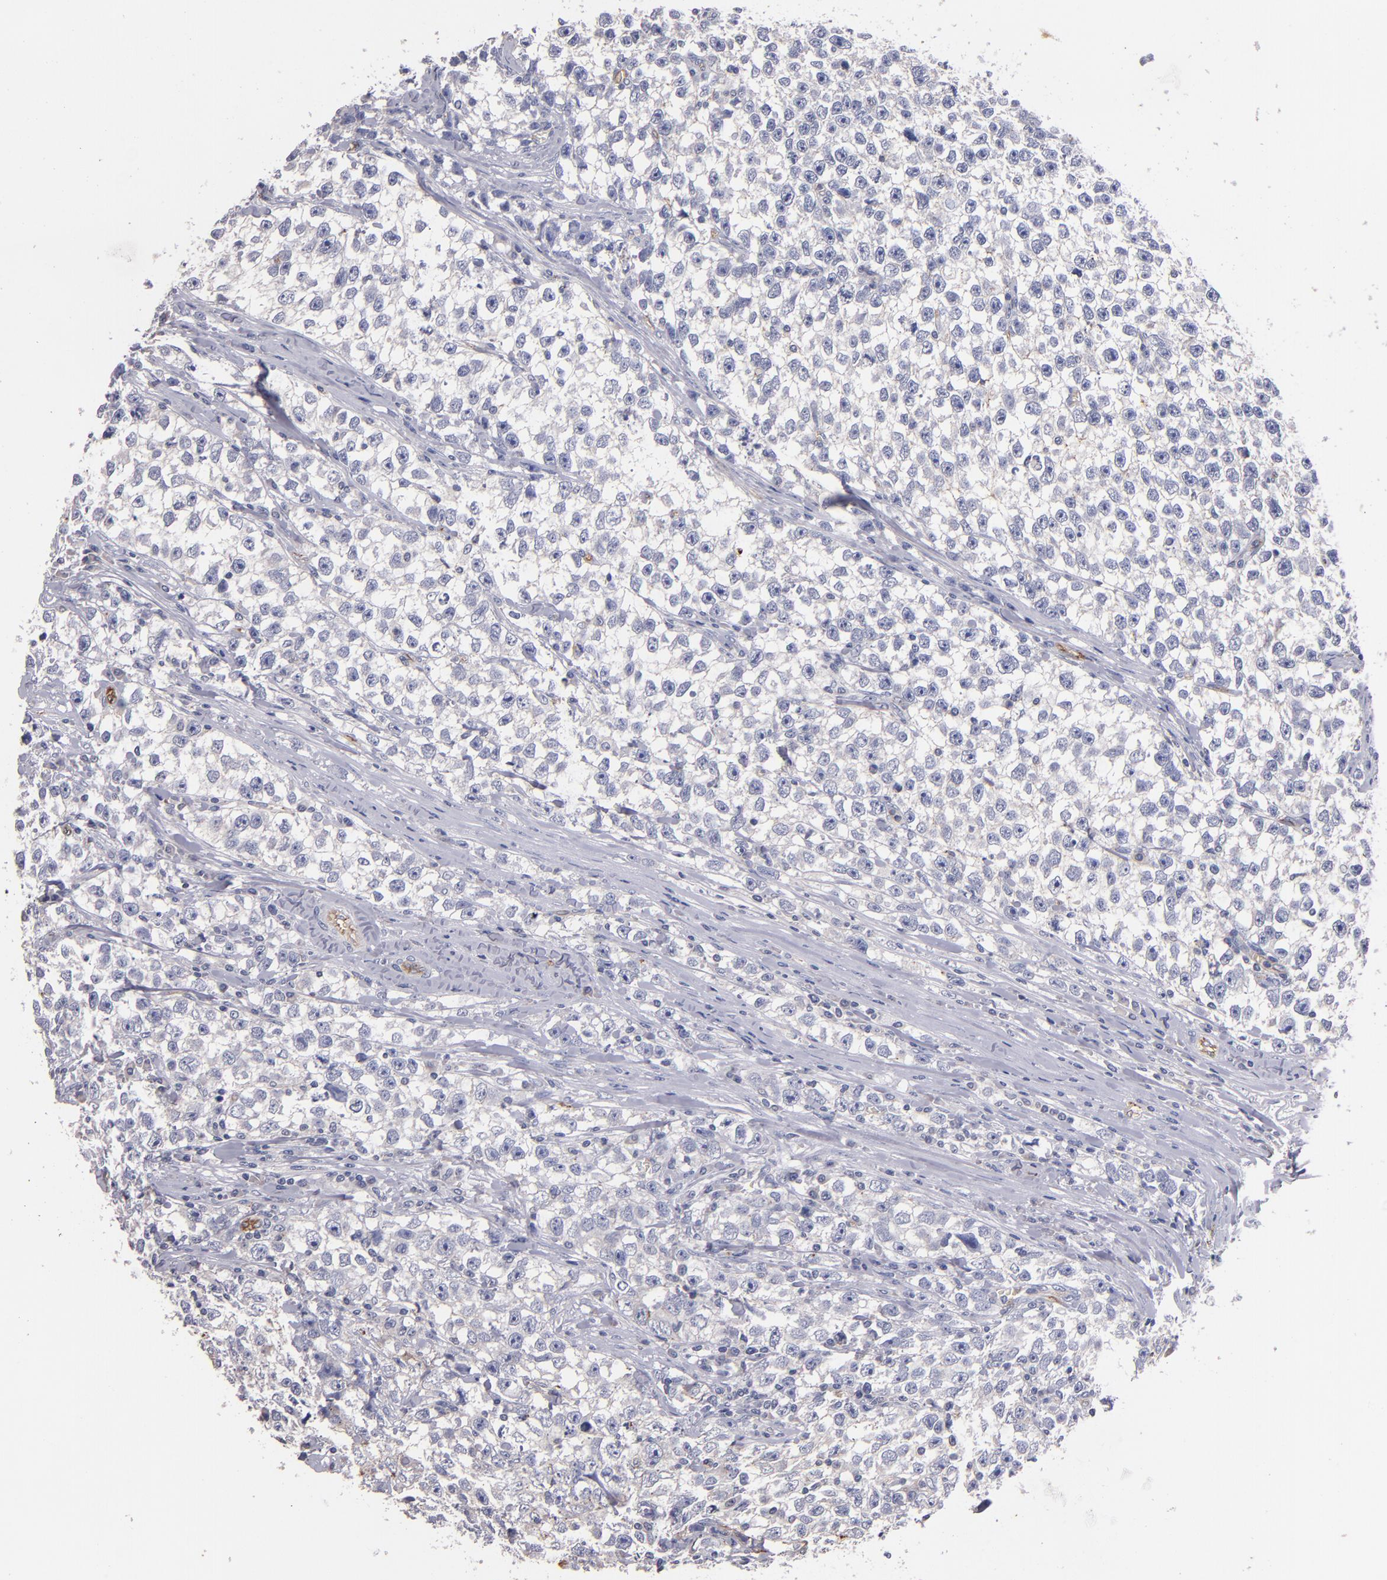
{"staining": {"intensity": "weak", "quantity": "<25%", "location": "cytoplasmic/membranous"}, "tissue": "testis cancer", "cell_type": "Tumor cells", "image_type": "cancer", "snomed": [{"axis": "morphology", "description": "Seminoma, NOS"}, {"axis": "morphology", "description": "Carcinoma, Embryonal, NOS"}, {"axis": "topography", "description": "Testis"}], "caption": "The IHC photomicrograph has no significant positivity in tumor cells of seminoma (testis) tissue.", "gene": "CLDN5", "patient": {"sex": "male", "age": 30}}